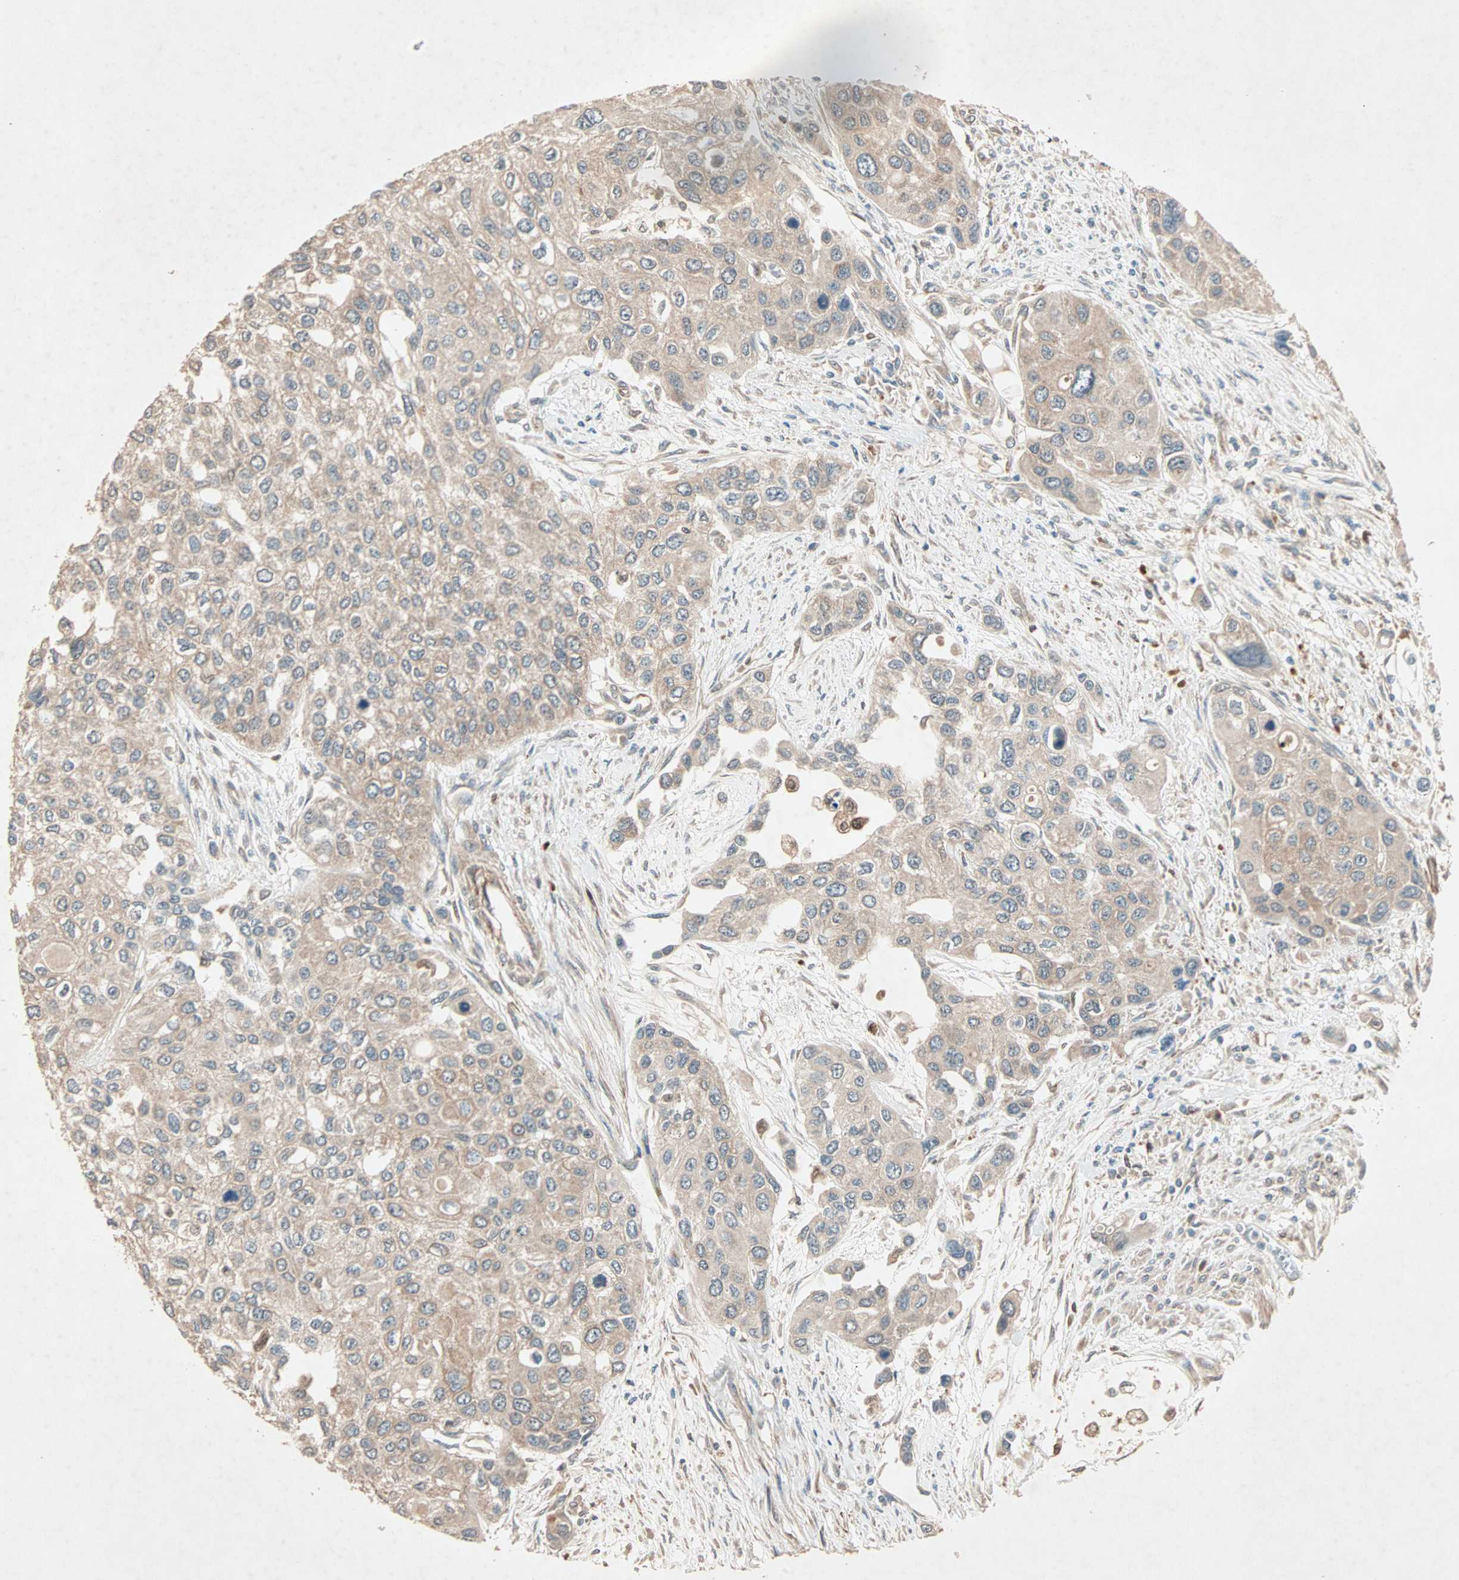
{"staining": {"intensity": "weak", "quantity": ">75%", "location": "cytoplasmic/membranous"}, "tissue": "urothelial cancer", "cell_type": "Tumor cells", "image_type": "cancer", "snomed": [{"axis": "morphology", "description": "Urothelial carcinoma, High grade"}, {"axis": "topography", "description": "Urinary bladder"}], "caption": "Immunohistochemistry (IHC) image of human urothelial cancer stained for a protein (brown), which shows low levels of weak cytoplasmic/membranous positivity in approximately >75% of tumor cells.", "gene": "SDSL", "patient": {"sex": "female", "age": 56}}